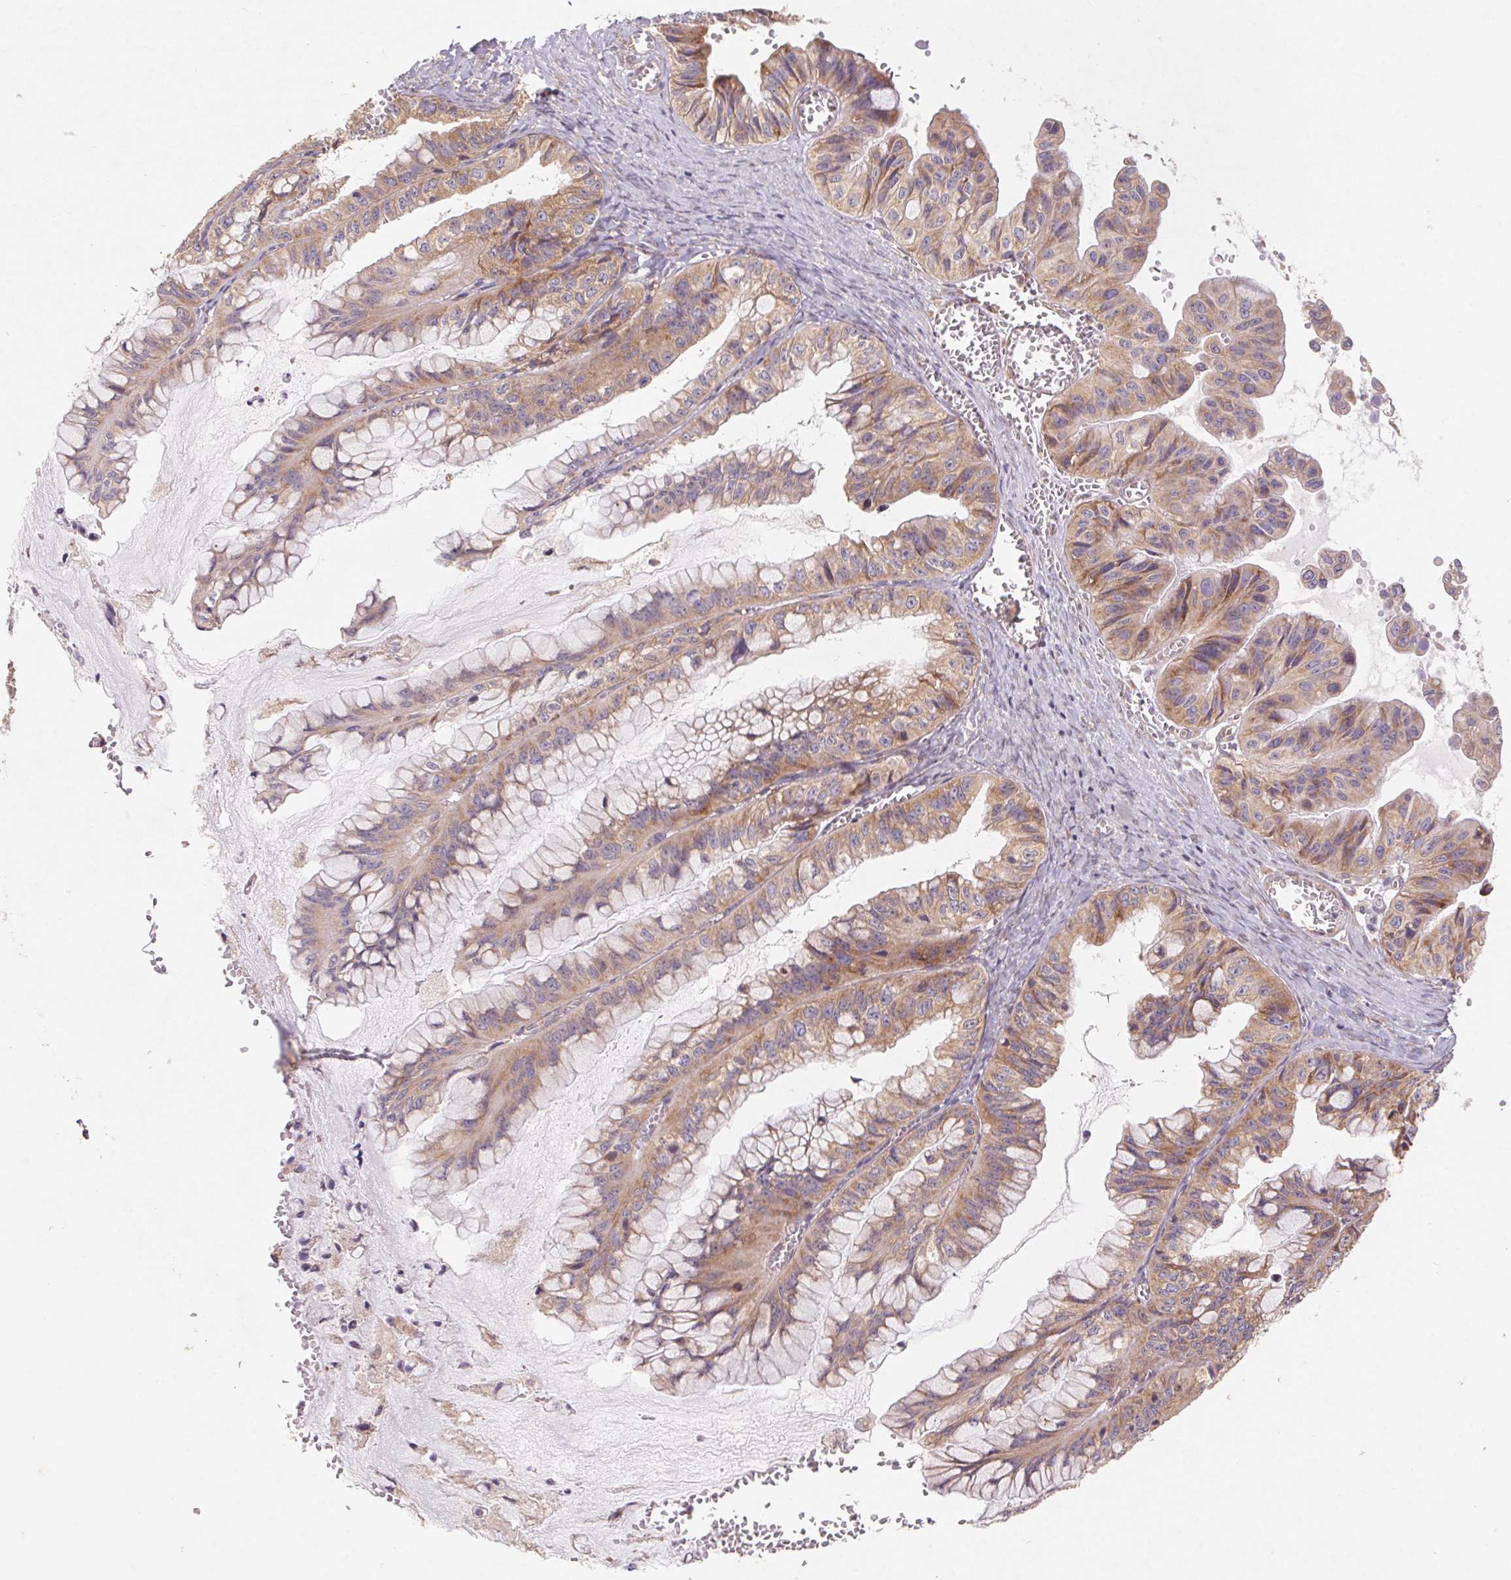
{"staining": {"intensity": "moderate", "quantity": ">75%", "location": "cytoplasmic/membranous"}, "tissue": "ovarian cancer", "cell_type": "Tumor cells", "image_type": "cancer", "snomed": [{"axis": "morphology", "description": "Cystadenocarcinoma, mucinous, NOS"}, {"axis": "topography", "description": "Ovary"}], "caption": "This histopathology image exhibits ovarian cancer stained with immunohistochemistry (IHC) to label a protein in brown. The cytoplasmic/membranous of tumor cells show moderate positivity for the protein. Nuclei are counter-stained blue.", "gene": "RPL27A", "patient": {"sex": "female", "age": 72}}